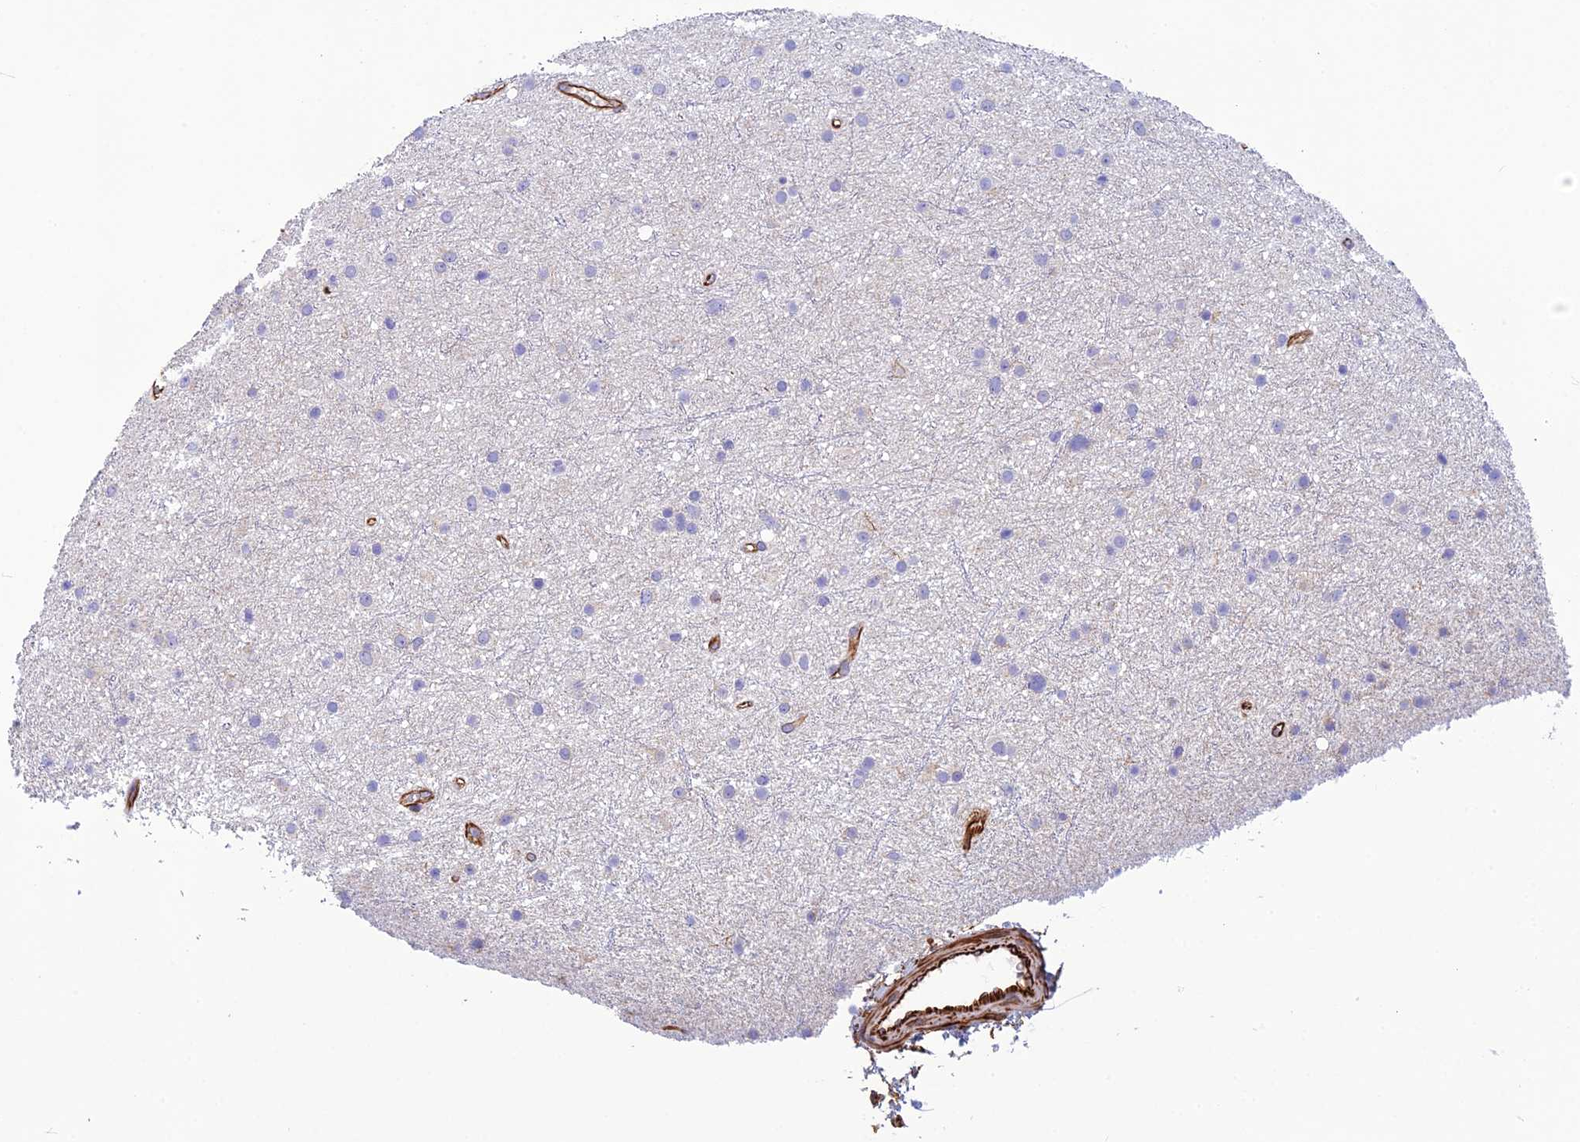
{"staining": {"intensity": "negative", "quantity": "none", "location": "none"}, "tissue": "glioma", "cell_type": "Tumor cells", "image_type": "cancer", "snomed": [{"axis": "morphology", "description": "Glioma, malignant, Low grade"}, {"axis": "topography", "description": "Cerebral cortex"}], "caption": "There is no significant staining in tumor cells of glioma. (Stains: DAB IHC with hematoxylin counter stain, Microscopy: brightfield microscopy at high magnification).", "gene": "FBXL20", "patient": {"sex": "female", "age": 39}}